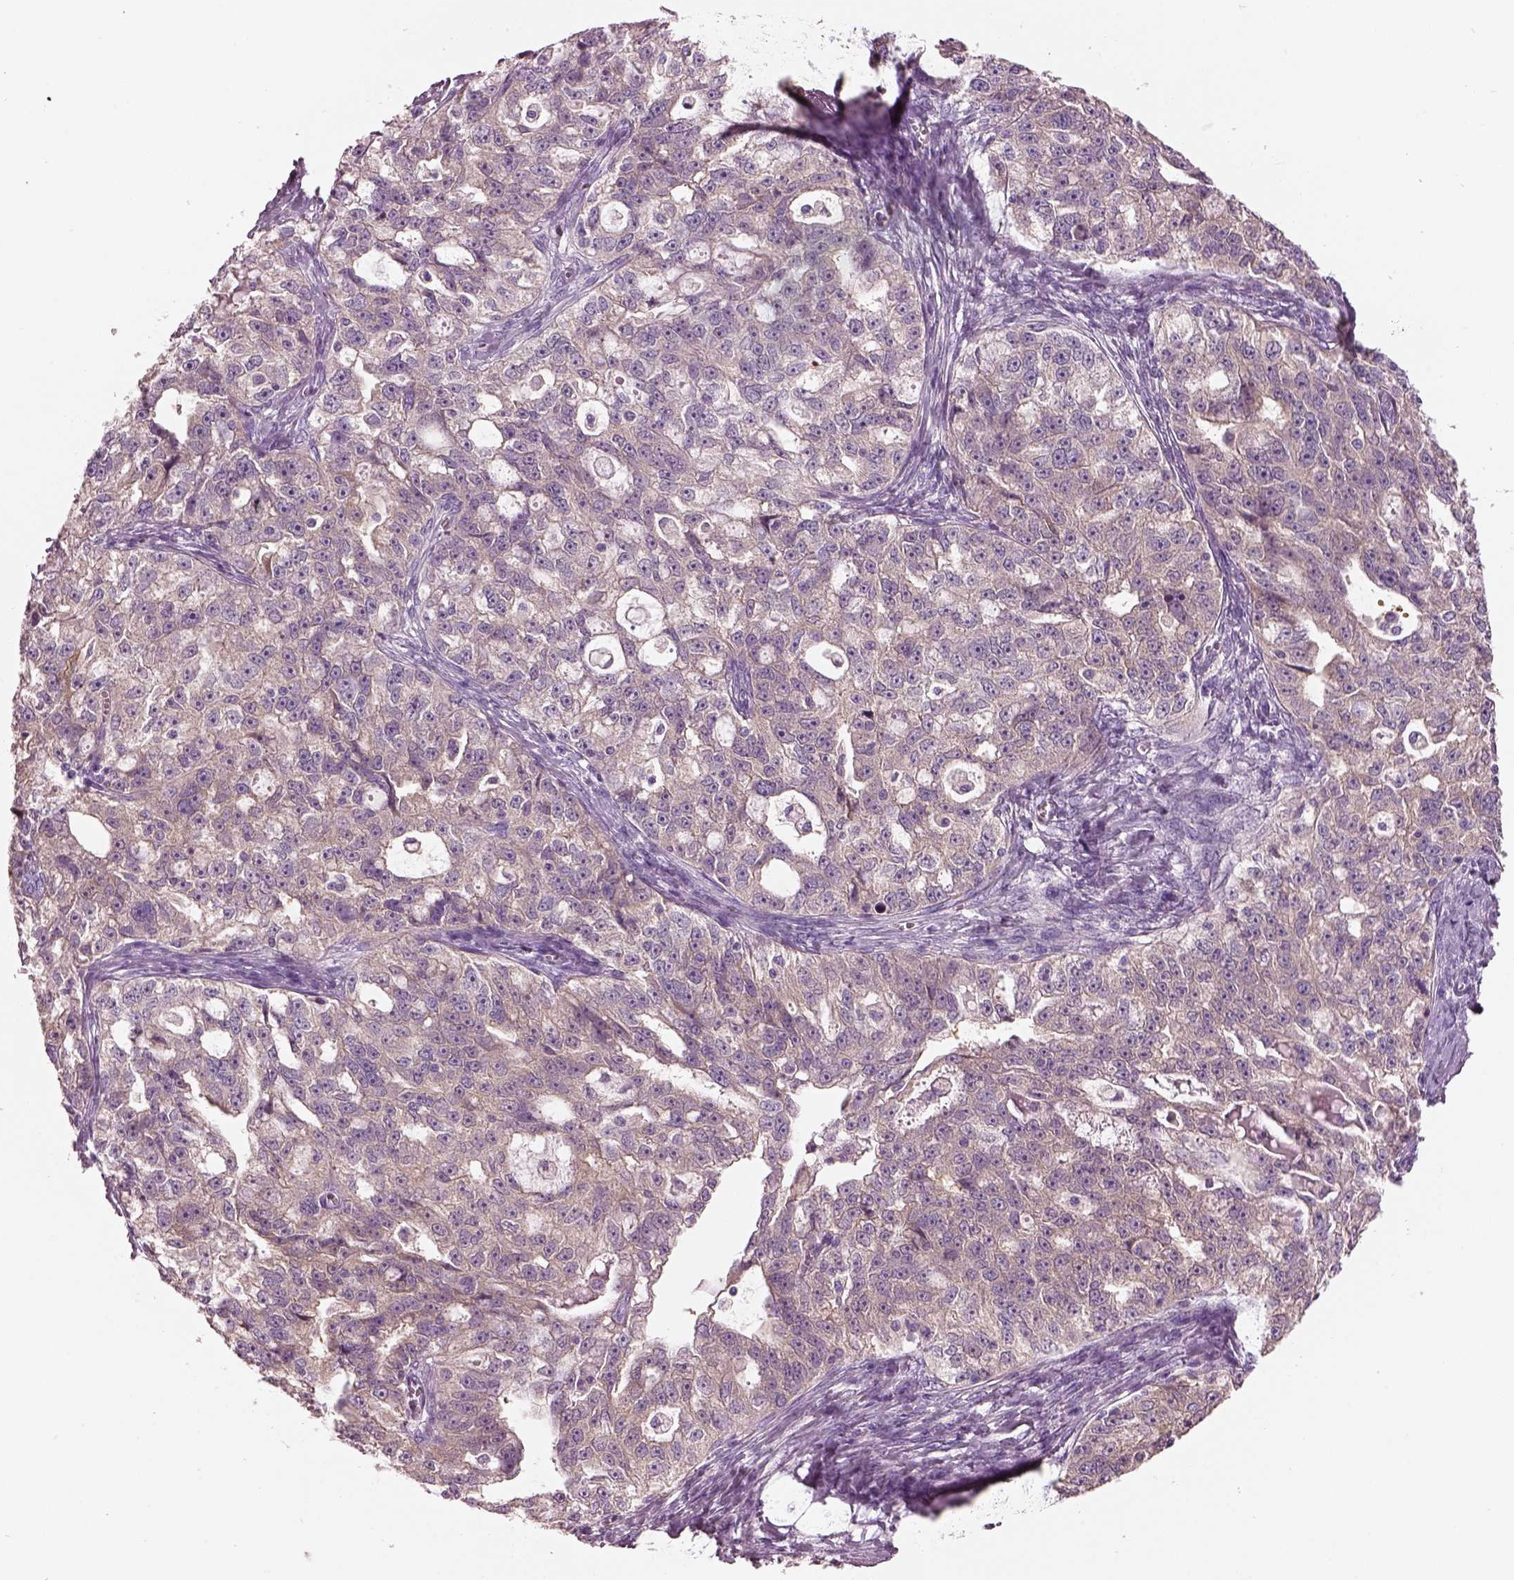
{"staining": {"intensity": "weak", "quantity": "25%-75%", "location": "cytoplasmic/membranous"}, "tissue": "ovarian cancer", "cell_type": "Tumor cells", "image_type": "cancer", "snomed": [{"axis": "morphology", "description": "Cystadenocarcinoma, serous, NOS"}, {"axis": "topography", "description": "Ovary"}], "caption": "A photomicrograph of ovarian serous cystadenocarcinoma stained for a protein shows weak cytoplasmic/membranous brown staining in tumor cells. (DAB (3,3'-diaminobenzidine) IHC, brown staining for protein, blue staining for nuclei).", "gene": "ELSPBP1", "patient": {"sex": "female", "age": 51}}